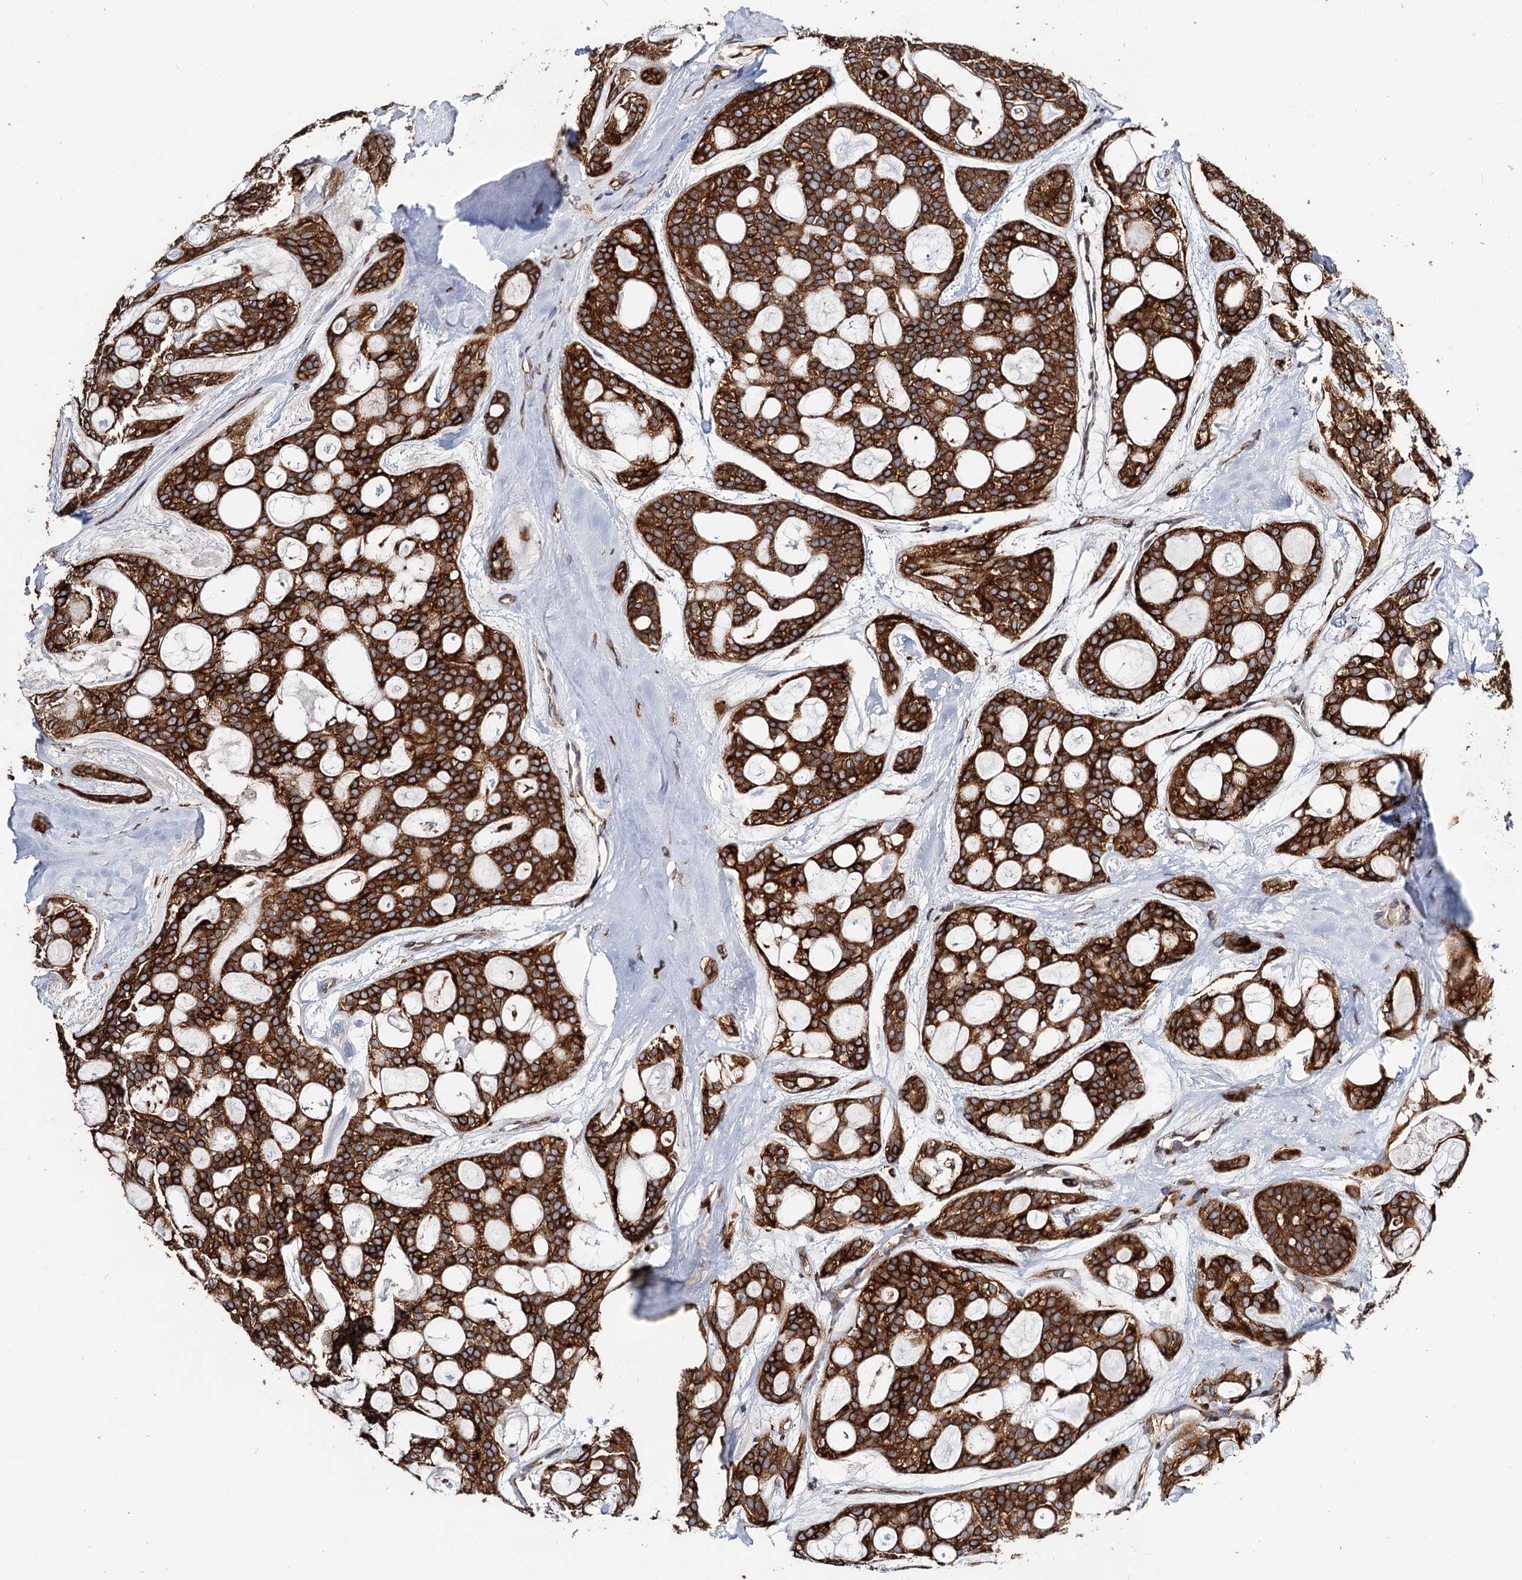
{"staining": {"intensity": "strong", "quantity": ">75%", "location": "cytoplasmic/membranous"}, "tissue": "head and neck cancer", "cell_type": "Tumor cells", "image_type": "cancer", "snomed": [{"axis": "morphology", "description": "Adenocarcinoma, NOS"}, {"axis": "topography", "description": "Head-Neck"}], "caption": "Human head and neck adenocarcinoma stained for a protein (brown) demonstrates strong cytoplasmic/membranous positive staining in about >75% of tumor cells.", "gene": "ERP29", "patient": {"sex": "male", "age": 66}}